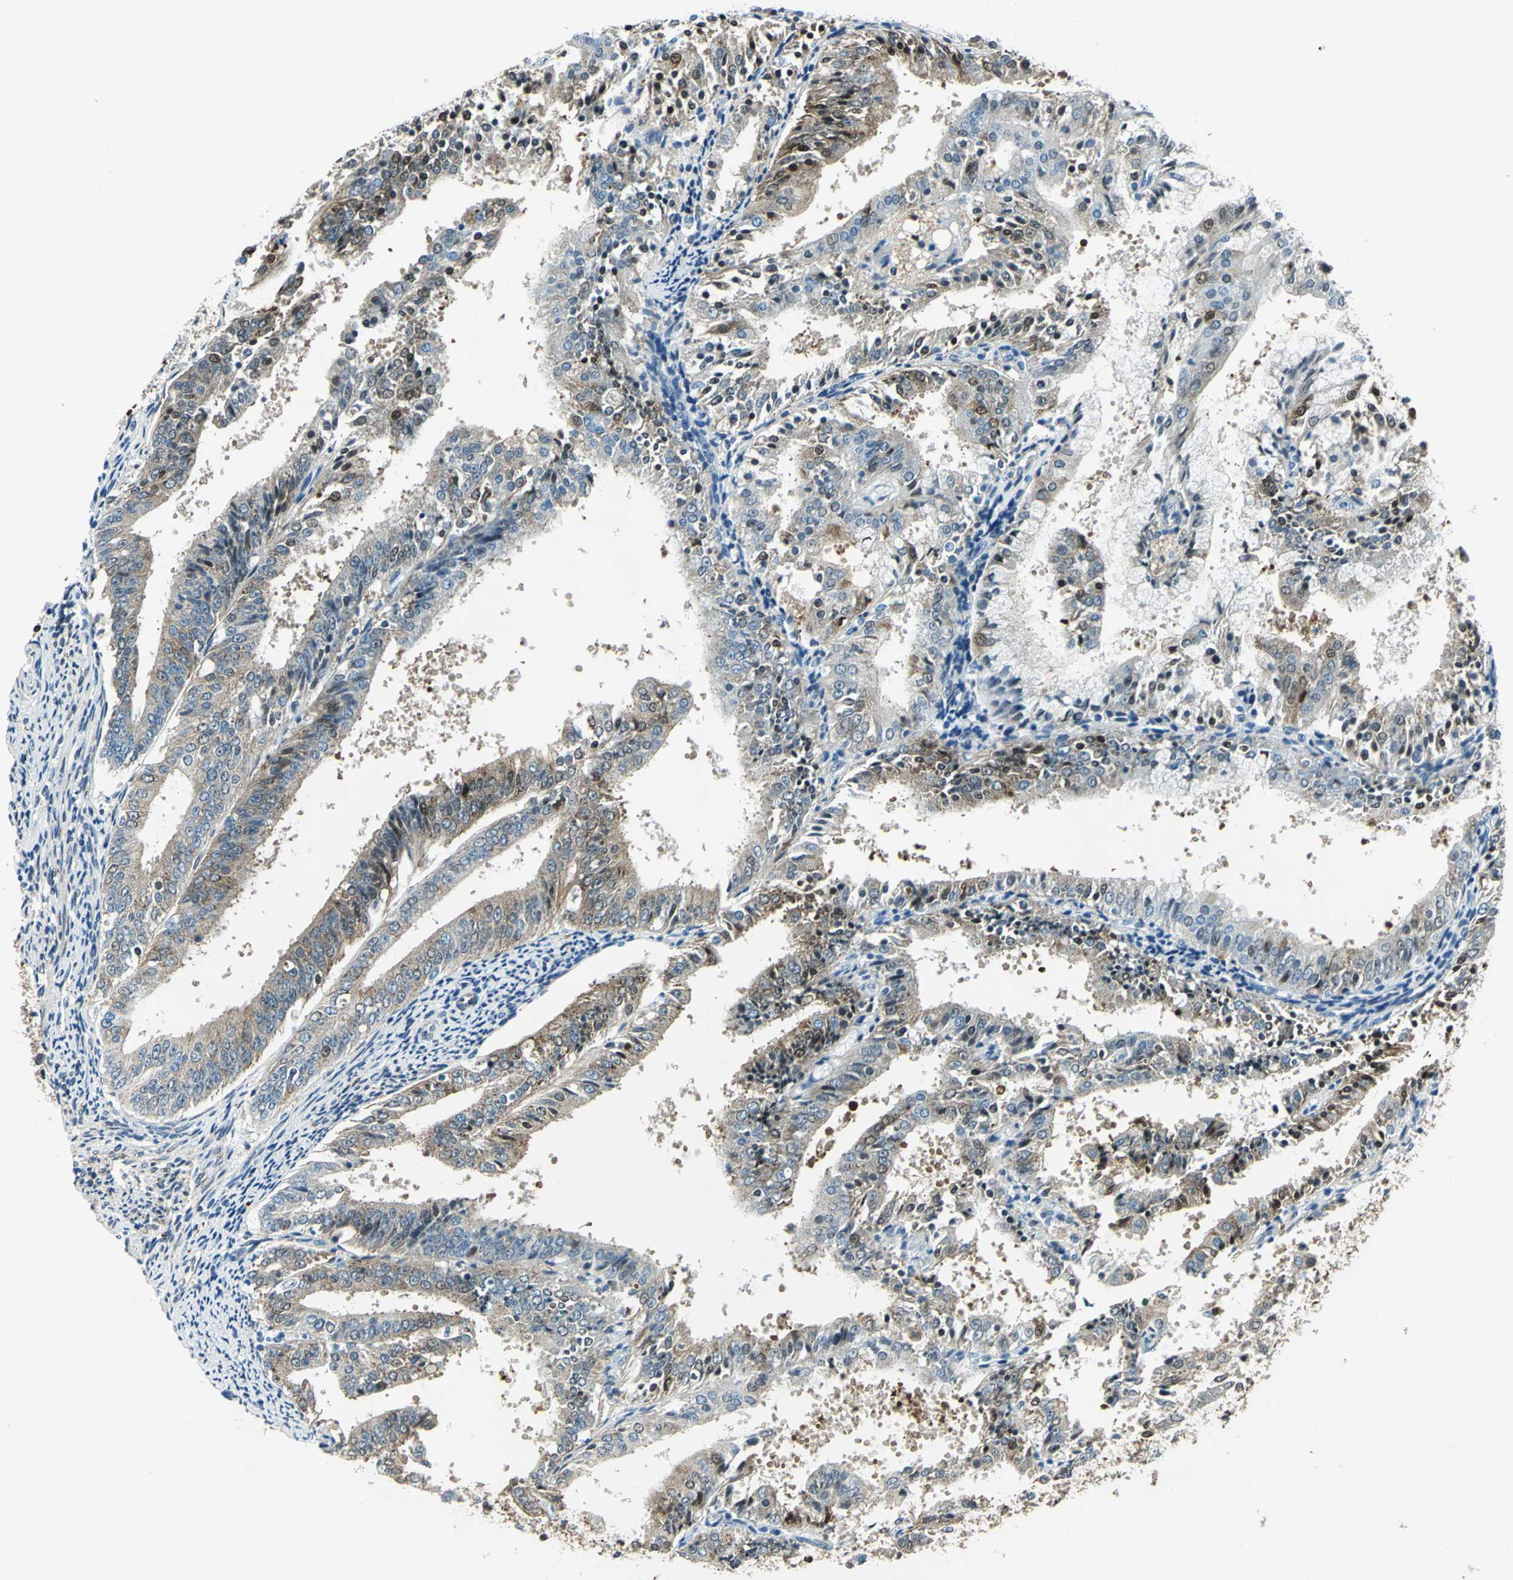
{"staining": {"intensity": "moderate", "quantity": "25%-75%", "location": "cytoplasmic/membranous"}, "tissue": "endometrial cancer", "cell_type": "Tumor cells", "image_type": "cancer", "snomed": [{"axis": "morphology", "description": "Adenocarcinoma, NOS"}, {"axis": "topography", "description": "Endometrium"}], "caption": "Endometrial adenocarcinoma tissue reveals moderate cytoplasmic/membranous staining in about 25%-75% of tumor cells", "gene": "HSPB1", "patient": {"sex": "female", "age": 63}}